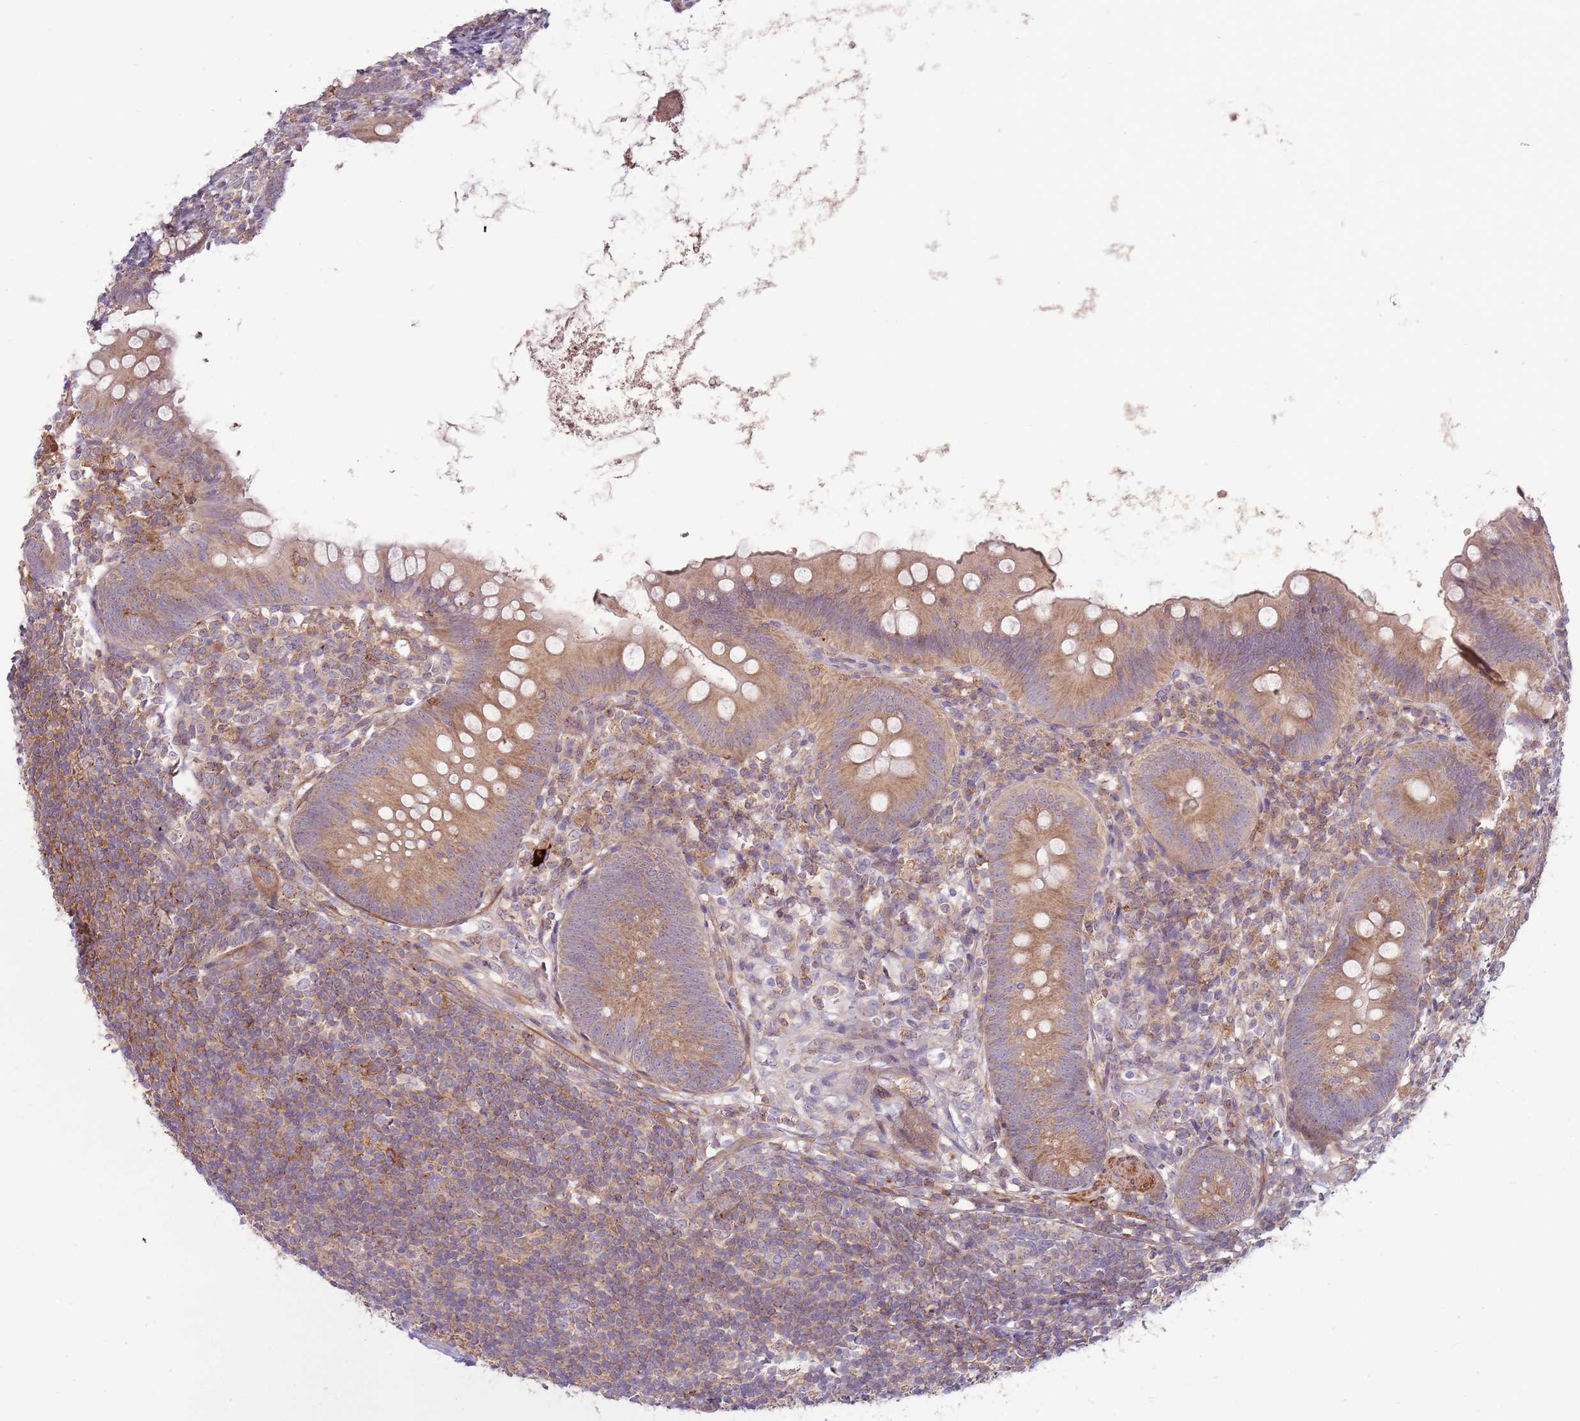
{"staining": {"intensity": "moderate", "quantity": ">75%", "location": "cytoplasmic/membranous"}, "tissue": "appendix", "cell_type": "Glandular cells", "image_type": "normal", "snomed": [{"axis": "morphology", "description": "Normal tissue, NOS"}, {"axis": "topography", "description": "Appendix"}], "caption": "Immunohistochemical staining of benign appendix exhibits moderate cytoplasmic/membranous protein staining in approximately >75% of glandular cells. (DAB (3,3'-diaminobenzidine) = brown stain, brightfield microscopy at high magnification).", "gene": "DTD2", "patient": {"sex": "female", "age": 62}}